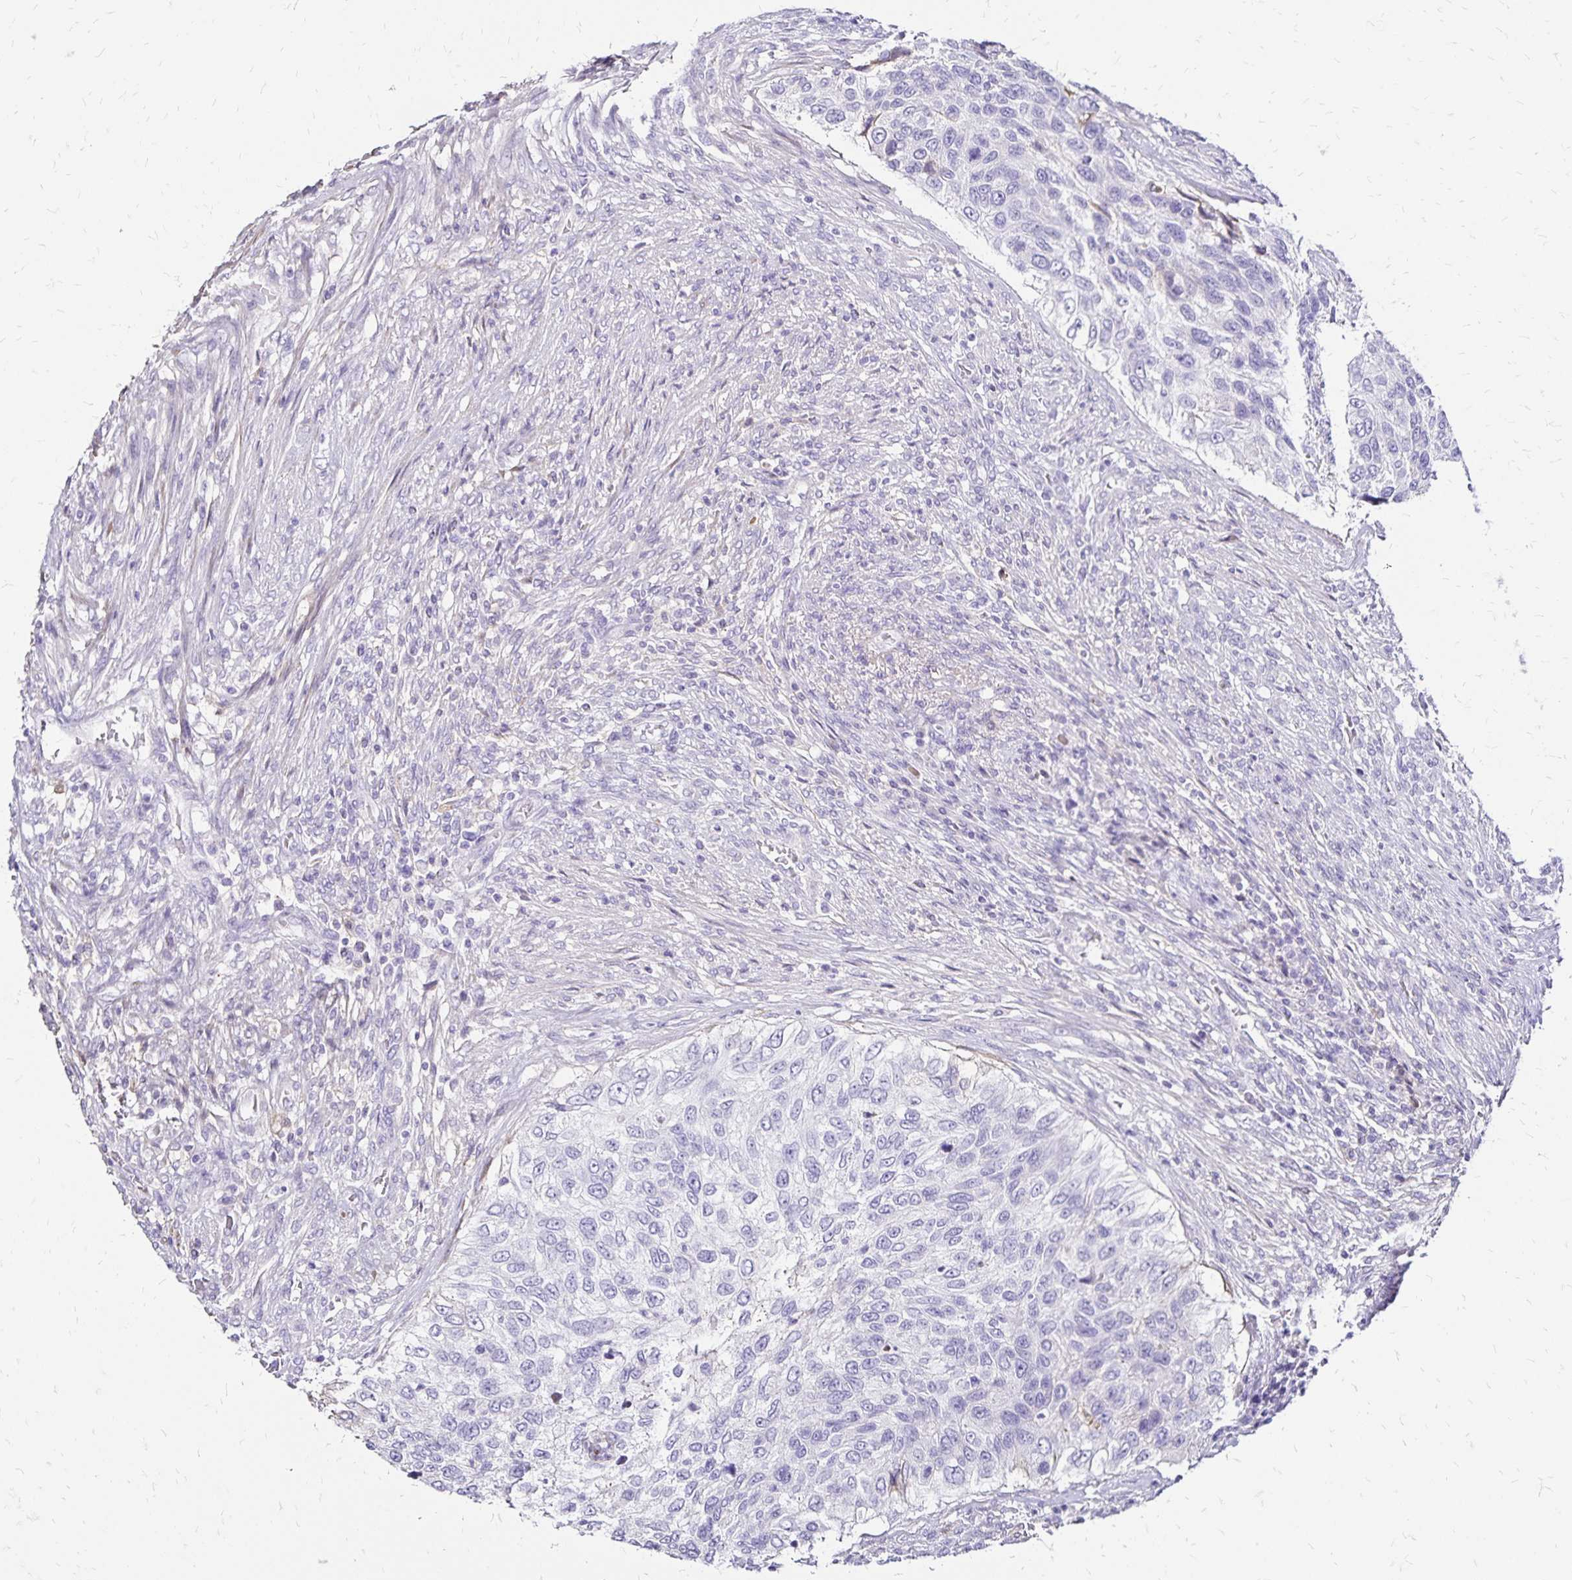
{"staining": {"intensity": "negative", "quantity": "none", "location": "none"}, "tissue": "urothelial cancer", "cell_type": "Tumor cells", "image_type": "cancer", "snomed": [{"axis": "morphology", "description": "Urothelial carcinoma, High grade"}, {"axis": "topography", "description": "Urinary bladder"}], "caption": "High-grade urothelial carcinoma was stained to show a protein in brown. There is no significant positivity in tumor cells. Nuclei are stained in blue.", "gene": "KISS1", "patient": {"sex": "female", "age": 60}}